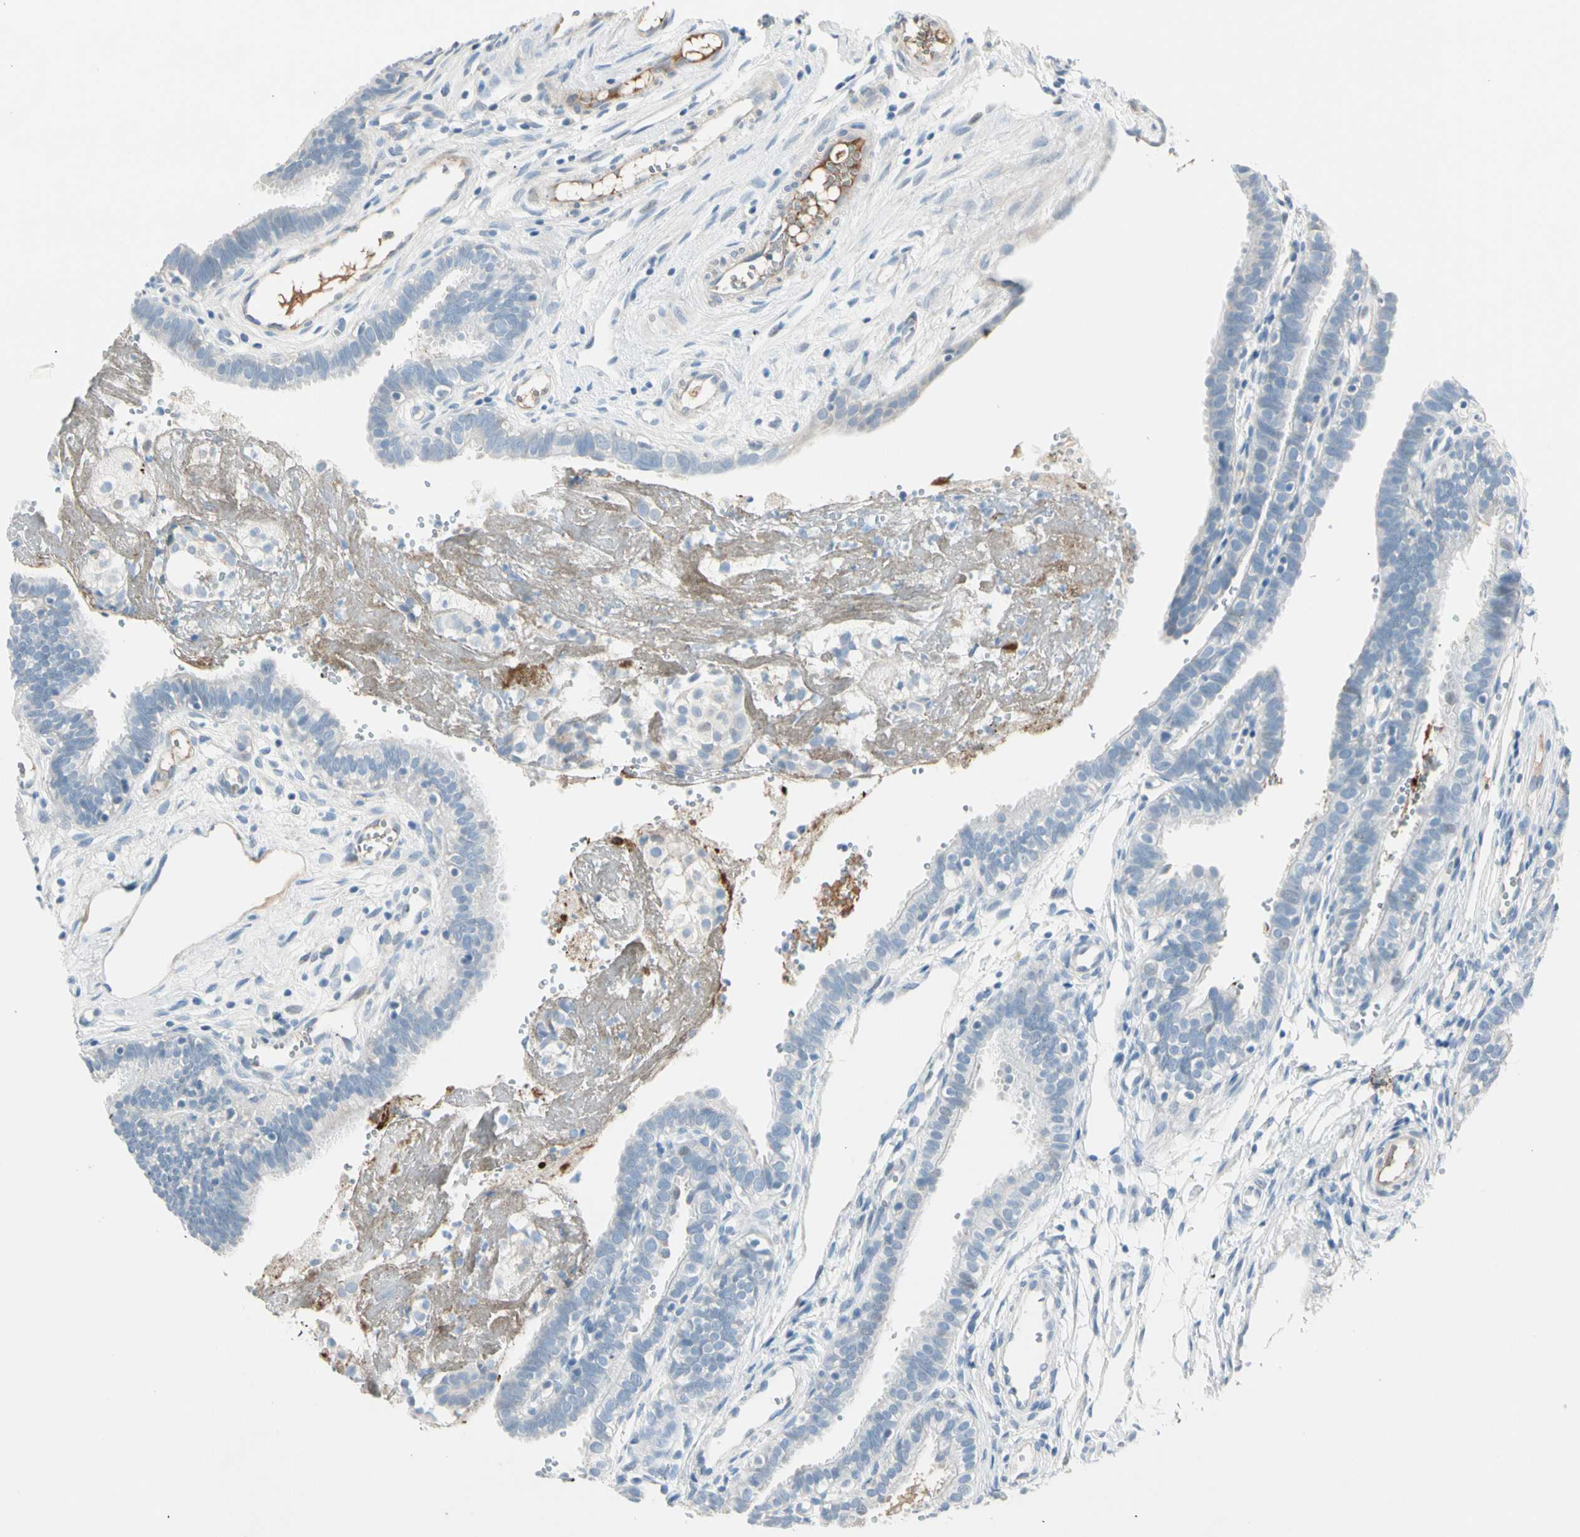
{"staining": {"intensity": "negative", "quantity": "none", "location": "none"}, "tissue": "fallopian tube", "cell_type": "Glandular cells", "image_type": "normal", "snomed": [{"axis": "morphology", "description": "Normal tissue, NOS"}, {"axis": "topography", "description": "Fallopian tube"}, {"axis": "topography", "description": "Placenta"}], "caption": "This is an IHC image of normal human fallopian tube. There is no positivity in glandular cells.", "gene": "SERPIND1", "patient": {"sex": "female", "age": 34}}